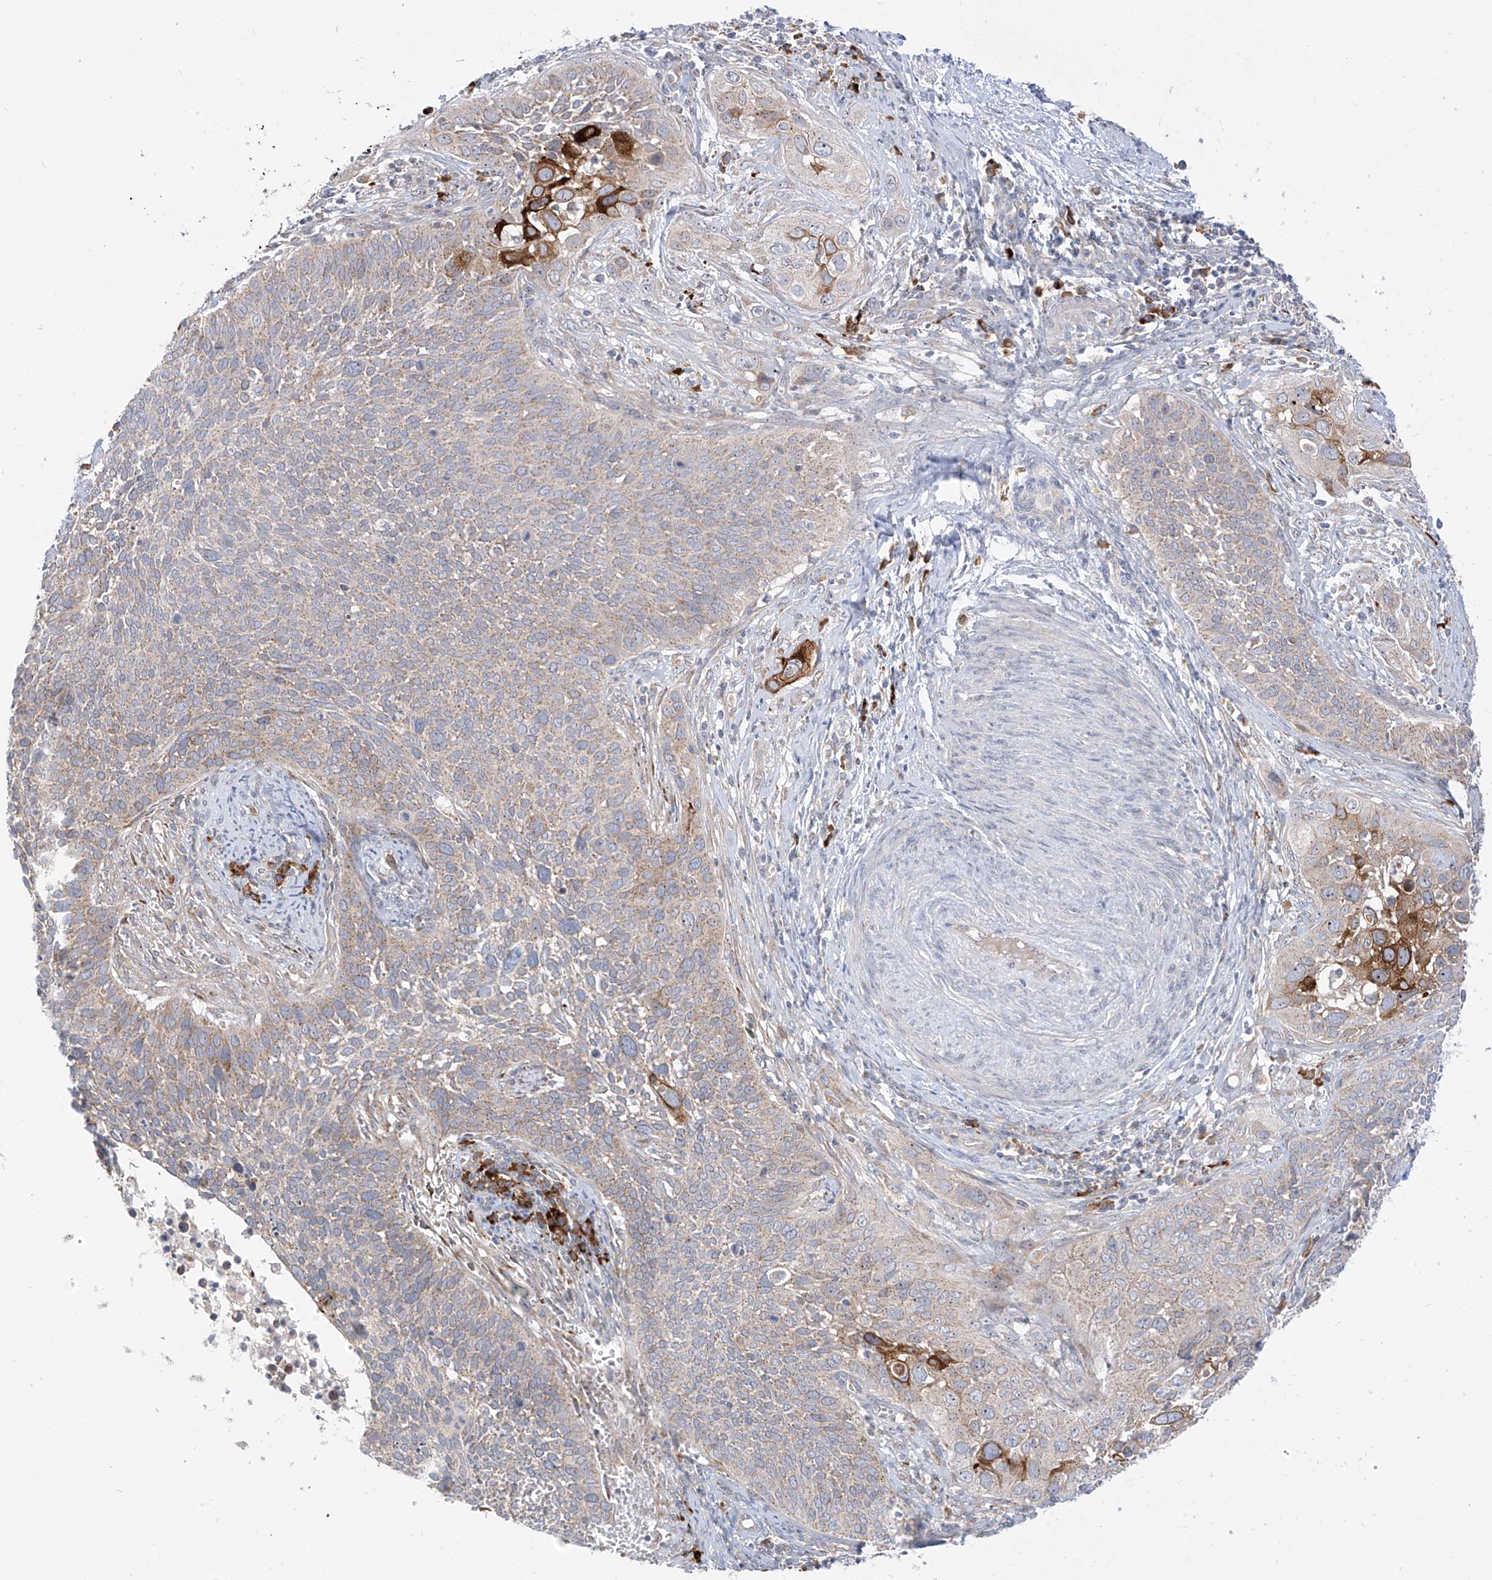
{"staining": {"intensity": "moderate", "quantity": "<25%", "location": "cytoplasmic/membranous"}, "tissue": "cervical cancer", "cell_type": "Tumor cells", "image_type": "cancer", "snomed": [{"axis": "morphology", "description": "Squamous cell carcinoma, NOS"}, {"axis": "topography", "description": "Cervix"}], "caption": "DAB (3,3'-diaminobenzidine) immunohistochemical staining of cervical squamous cell carcinoma exhibits moderate cytoplasmic/membranous protein staining in about <25% of tumor cells. (DAB = brown stain, brightfield microscopy at high magnification).", "gene": "SYTL3", "patient": {"sex": "female", "age": 34}}